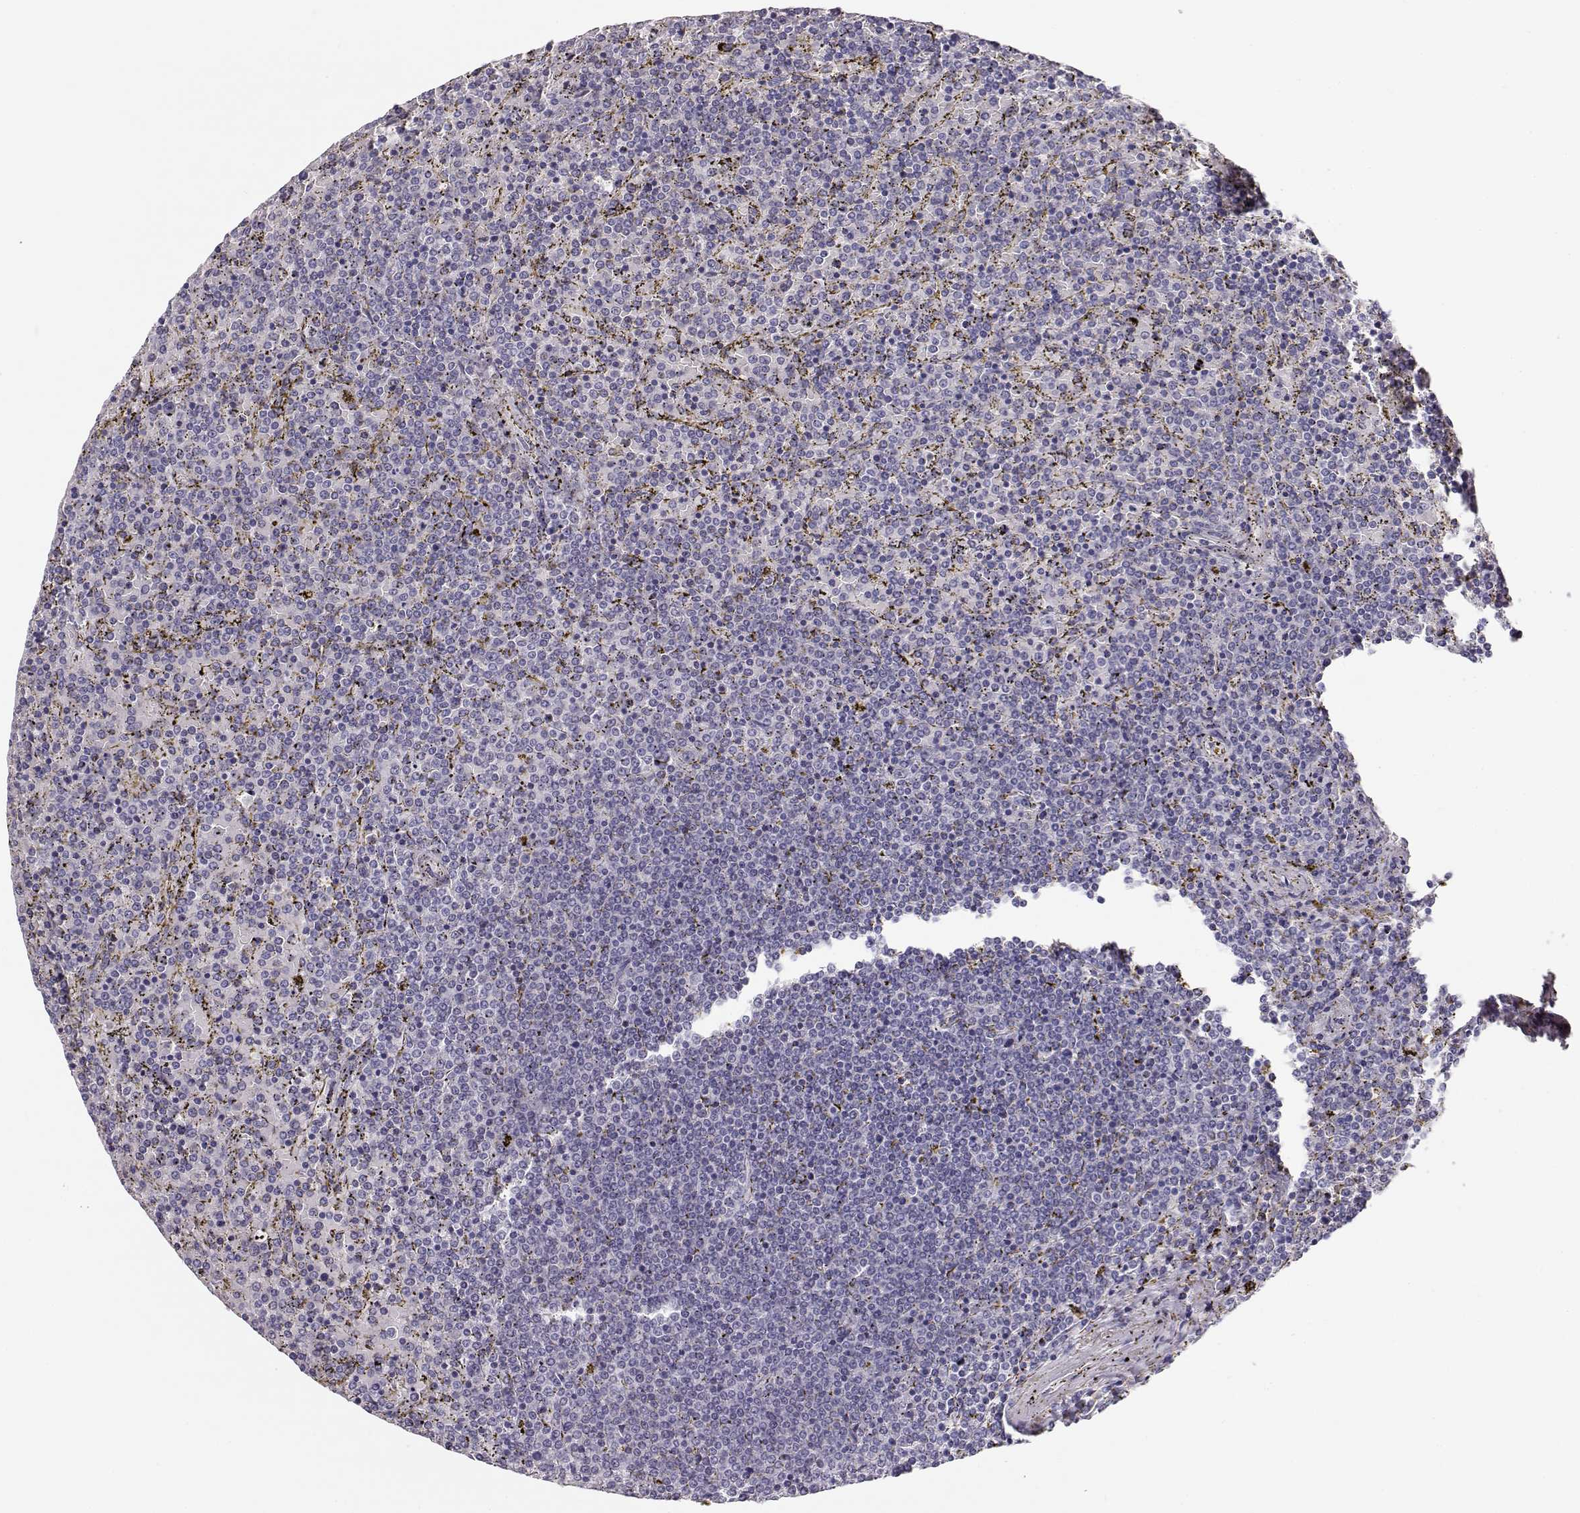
{"staining": {"intensity": "negative", "quantity": "none", "location": "none"}, "tissue": "lymphoma", "cell_type": "Tumor cells", "image_type": "cancer", "snomed": [{"axis": "morphology", "description": "Malignant lymphoma, non-Hodgkin's type, Low grade"}, {"axis": "topography", "description": "Spleen"}], "caption": "High magnification brightfield microscopy of lymphoma stained with DAB (brown) and counterstained with hematoxylin (blue): tumor cells show no significant positivity.", "gene": "MAGEC1", "patient": {"sex": "female", "age": 77}}